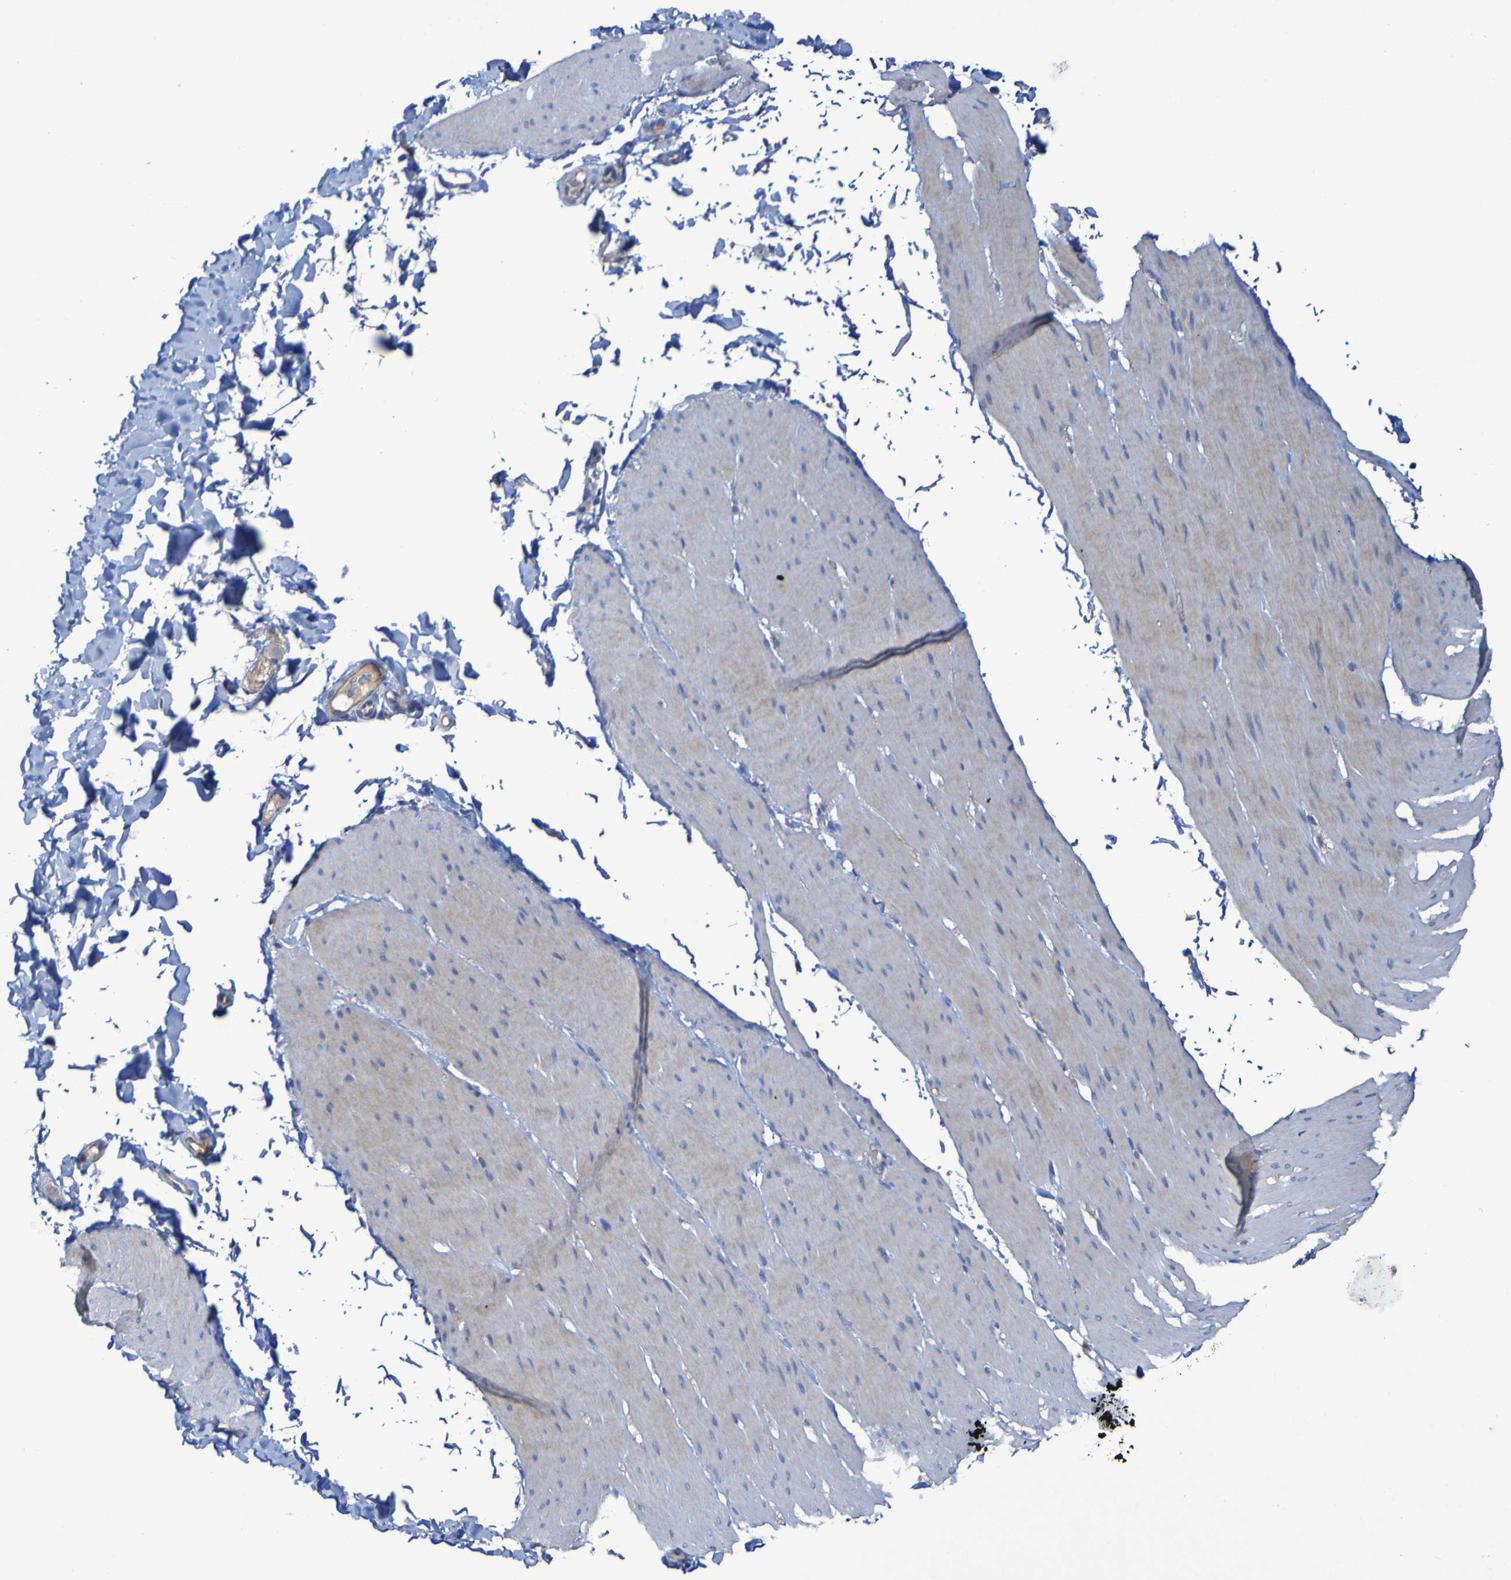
{"staining": {"intensity": "weak", "quantity": "<25%", "location": "cytoplasmic/membranous"}, "tissue": "smooth muscle", "cell_type": "Smooth muscle cells", "image_type": "normal", "snomed": [{"axis": "morphology", "description": "Normal tissue, NOS"}, {"axis": "topography", "description": "Smooth muscle"}, {"axis": "topography", "description": "Colon"}], "caption": "IHC micrograph of normal smooth muscle stained for a protein (brown), which demonstrates no staining in smooth muscle cells.", "gene": "ARHGEF16", "patient": {"sex": "male", "age": 67}}